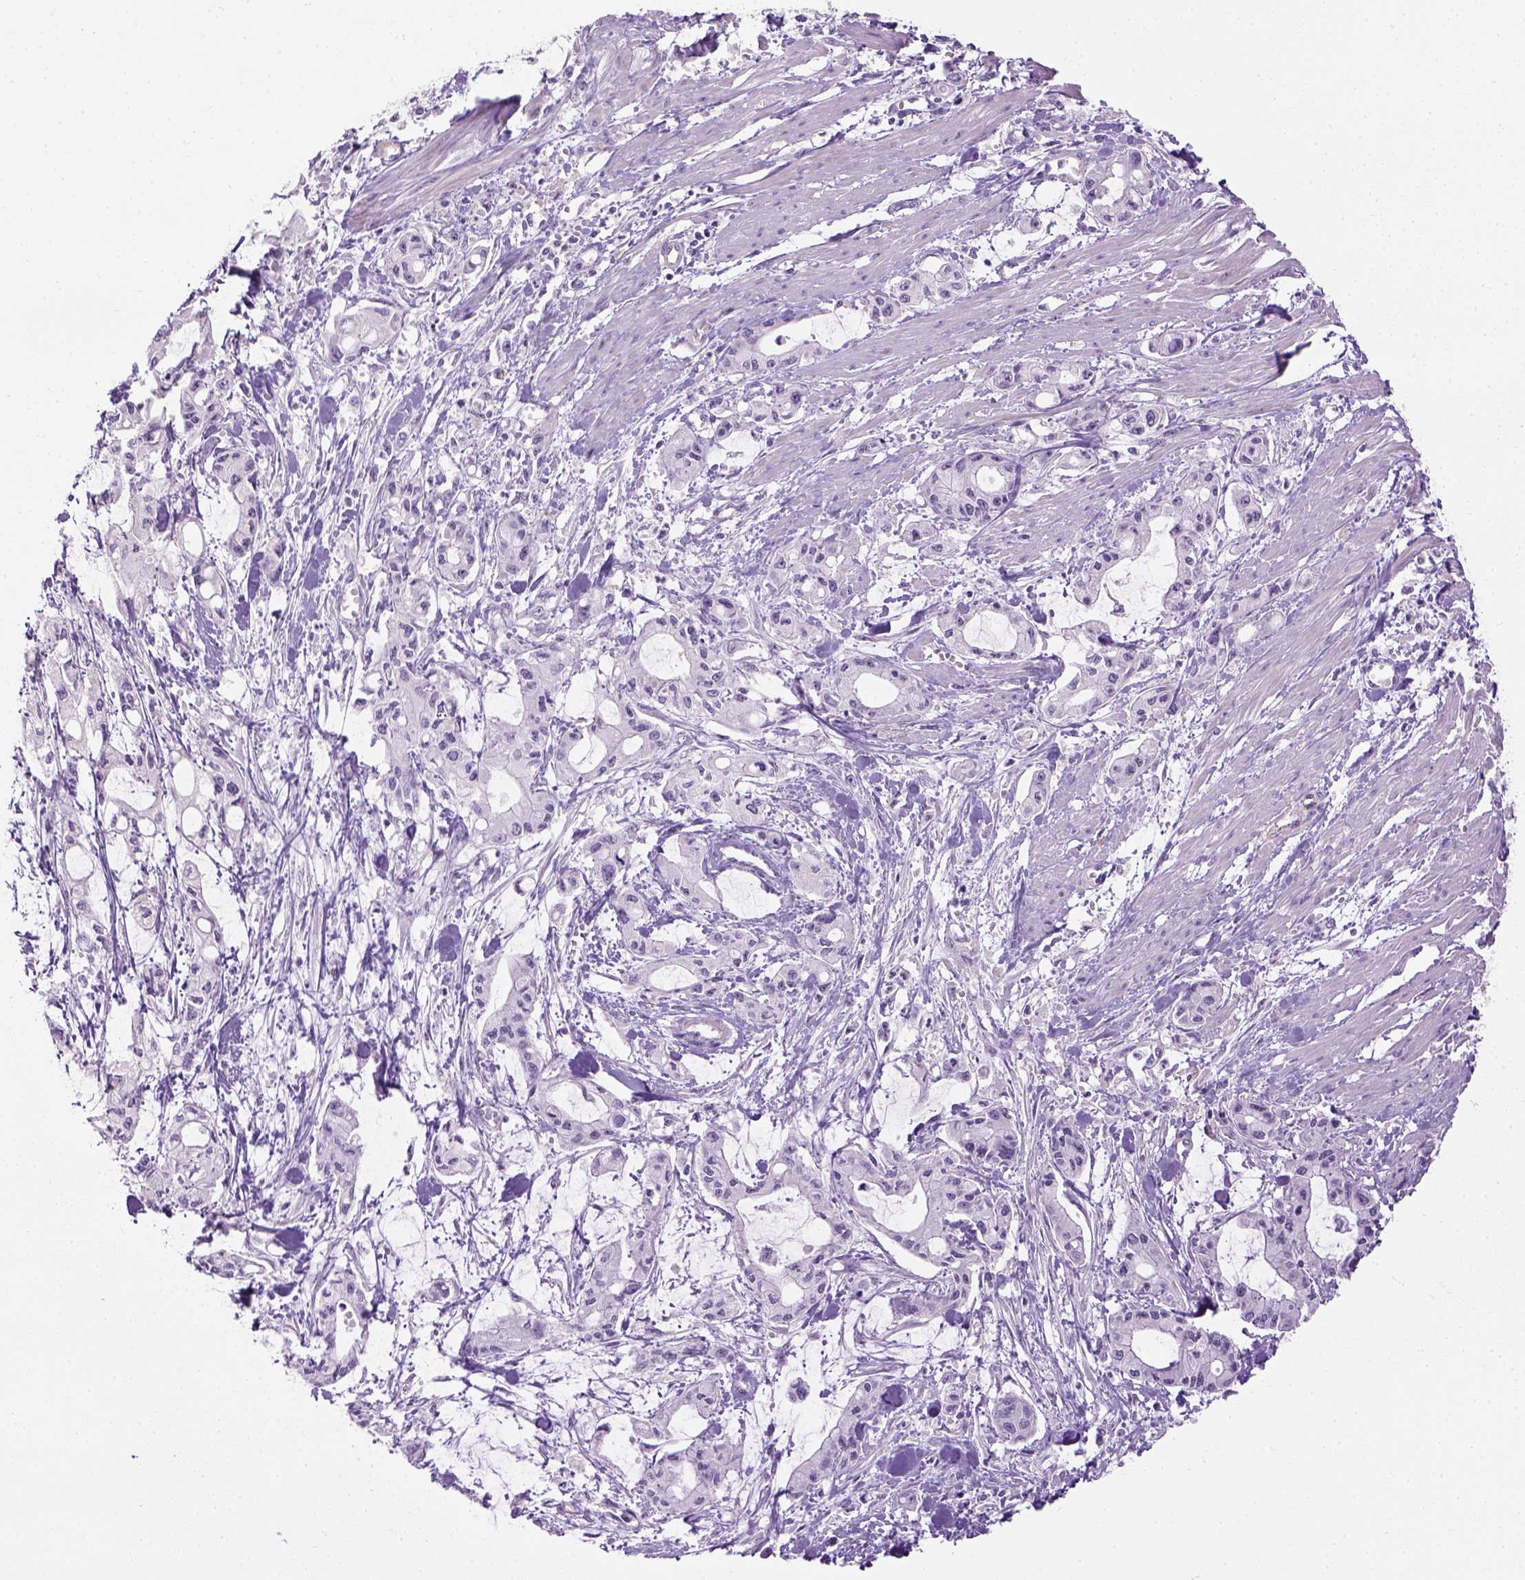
{"staining": {"intensity": "negative", "quantity": "none", "location": "none"}, "tissue": "pancreatic cancer", "cell_type": "Tumor cells", "image_type": "cancer", "snomed": [{"axis": "morphology", "description": "Adenocarcinoma, NOS"}, {"axis": "topography", "description": "Pancreas"}], "caption": "An immunohistochemistry (IHC) micrograph of pancreatic cancer is shown. There is no staining in tumor cells of pancreatic cancer.", "gene": "UTP4", "patient": {"sex": "male", "age": 48}}